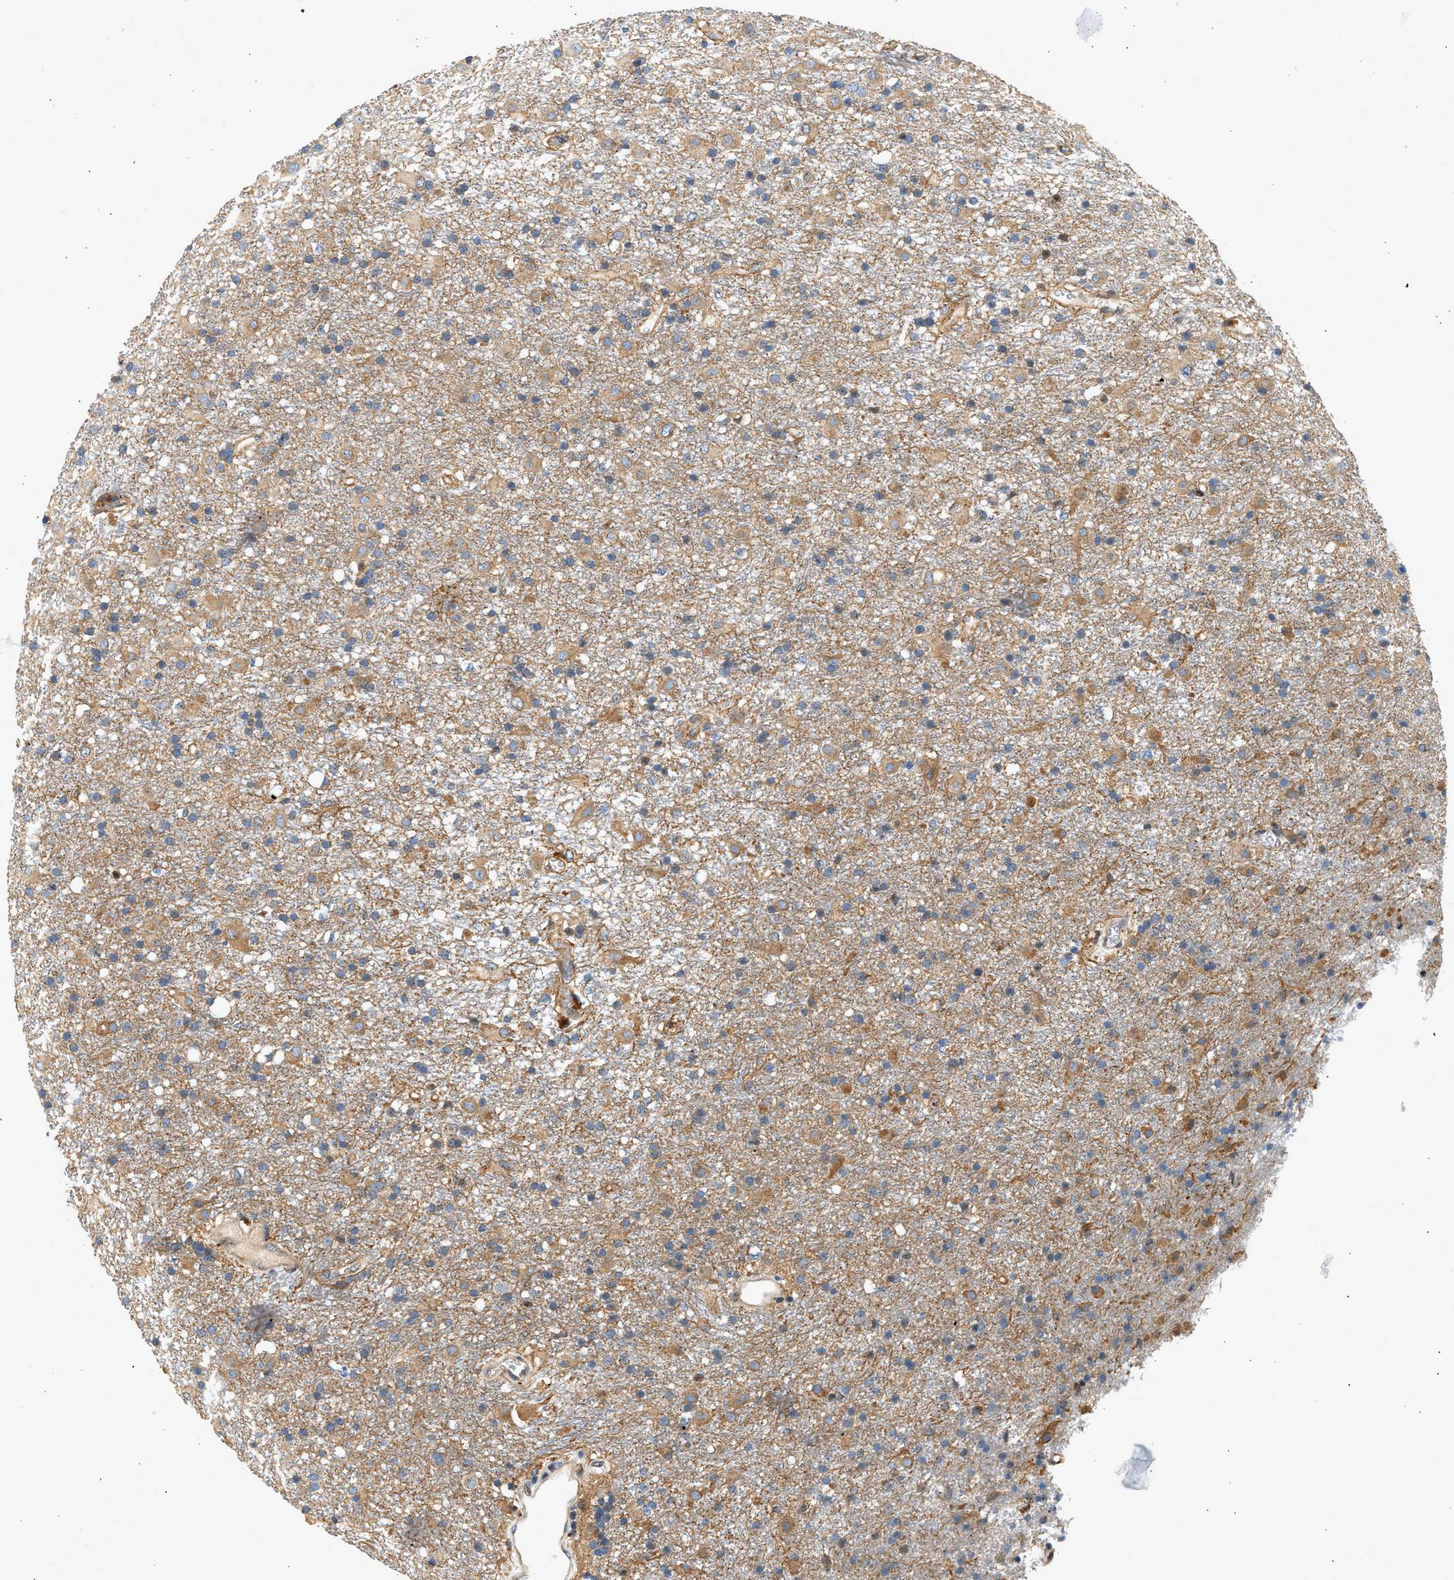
{"staining": {"intensity": "moderate", "quantity": "25%-75%", "location": "cytoplasmic/membranous"}, "tissue": "glioma", "cell_type": "Tumor cells", "image_type": "cancer", "snomed": [{"axis": "morphology", "description": "Glioma, malignant, Low grade"}, {"axis": "topography", "description": "Brain"}], "caption": "A high-resolution micrograph shows immunohistochemistry staining of malignant glioma (low-grade), which shows moderate cytoplasmic/membranous positivity in approximately 25%-75% of tumor cells.", "gene": "WDR31", "patient": {"sex": "male", "age": 65}}